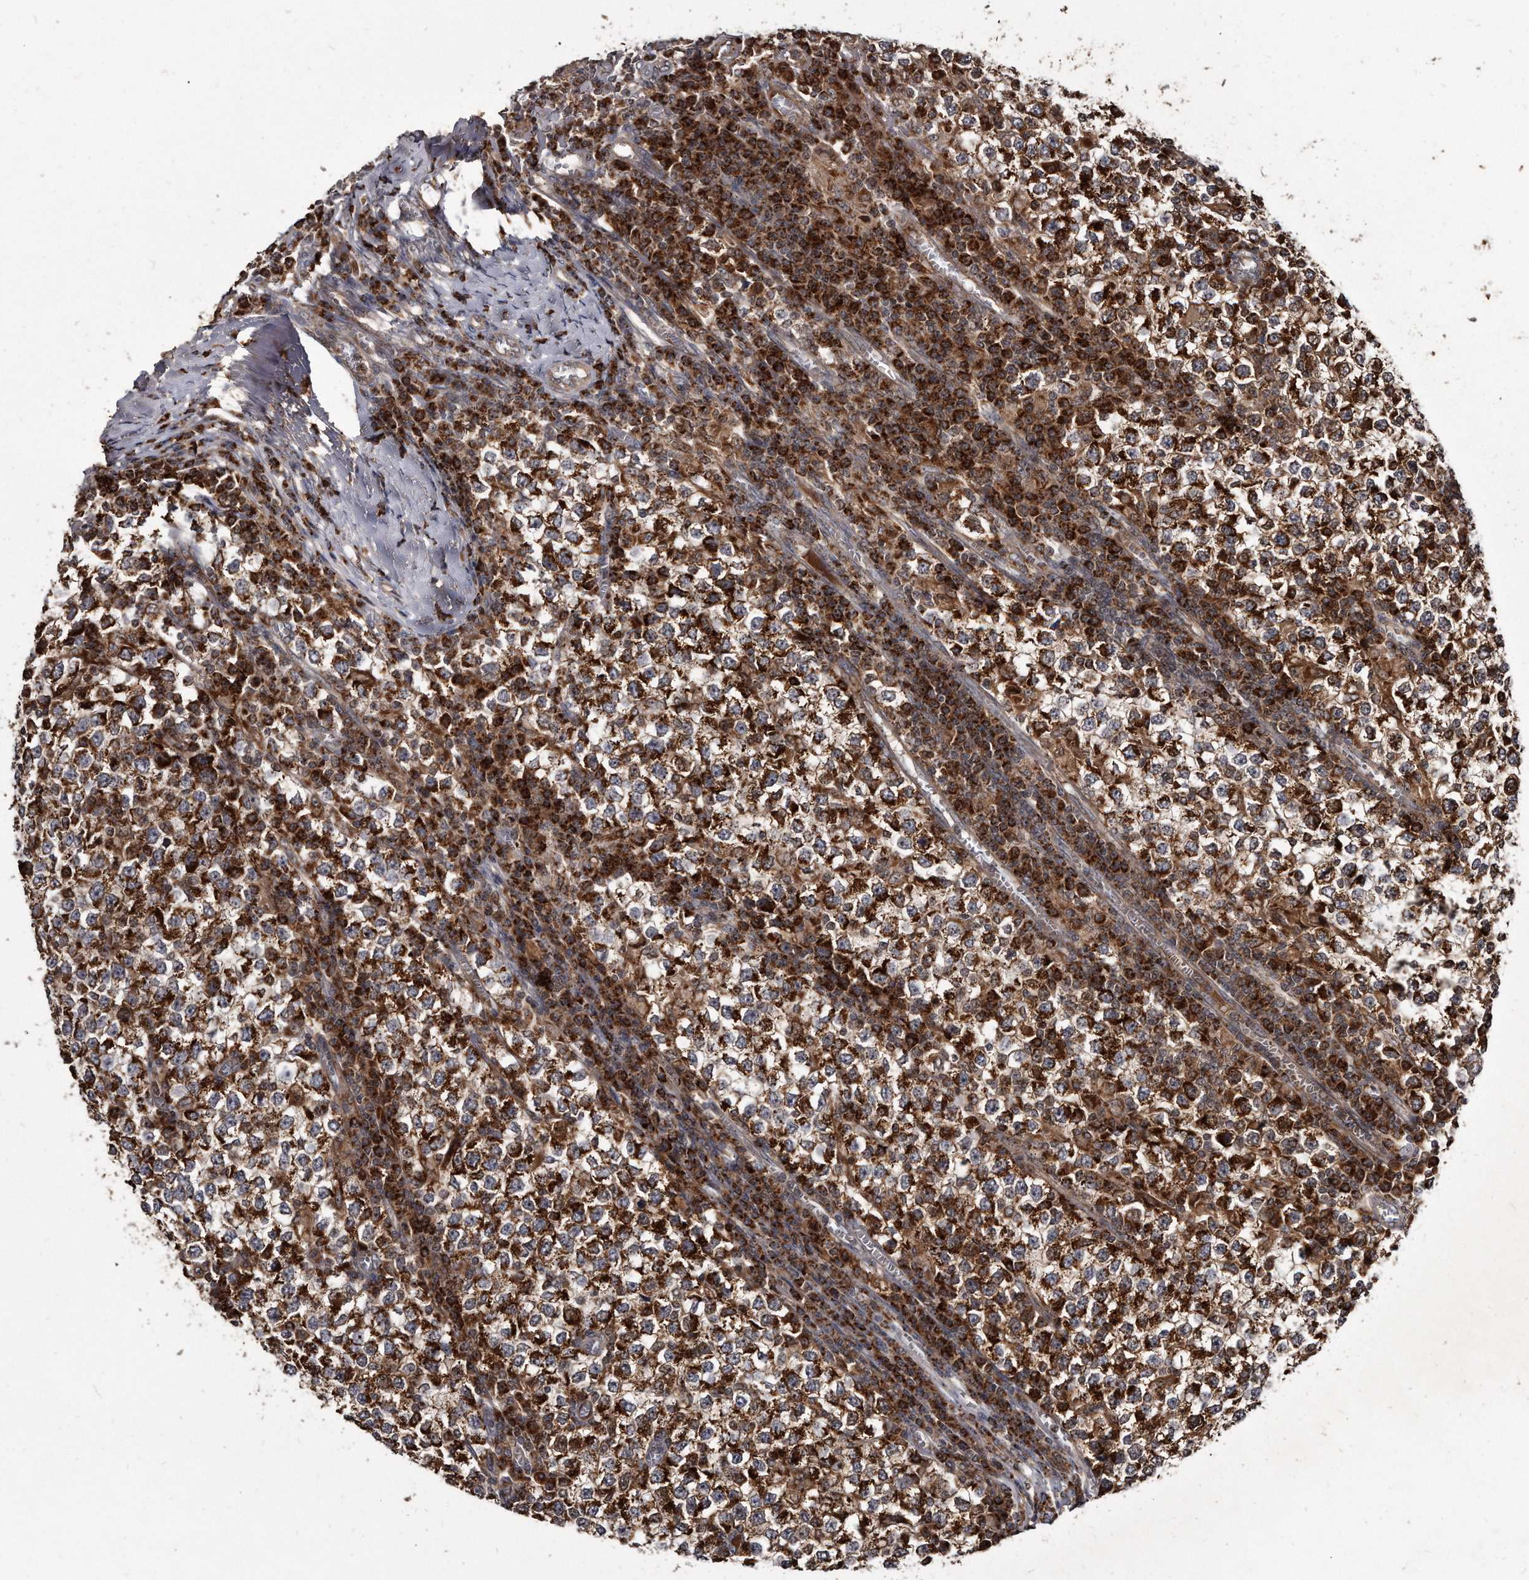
{"staining": {"intensity": "strong", "quantity": ">75%", "location": "cytoplasmic/membranous"}, "tissue": "testis cancer", "cell_type": "Tumor cells", "image_type": "cancer", "snomed": [{"axis": "morphology", "description": "Seminoma, NOS"}, {"axis": "topography", "description": "Testis"}], "caption": "Human testis cancer stained with a protein marker displays strong staining in tumor cells.", "gene": "FAM136A", "patient": {"sex": "male", "age": 65}}